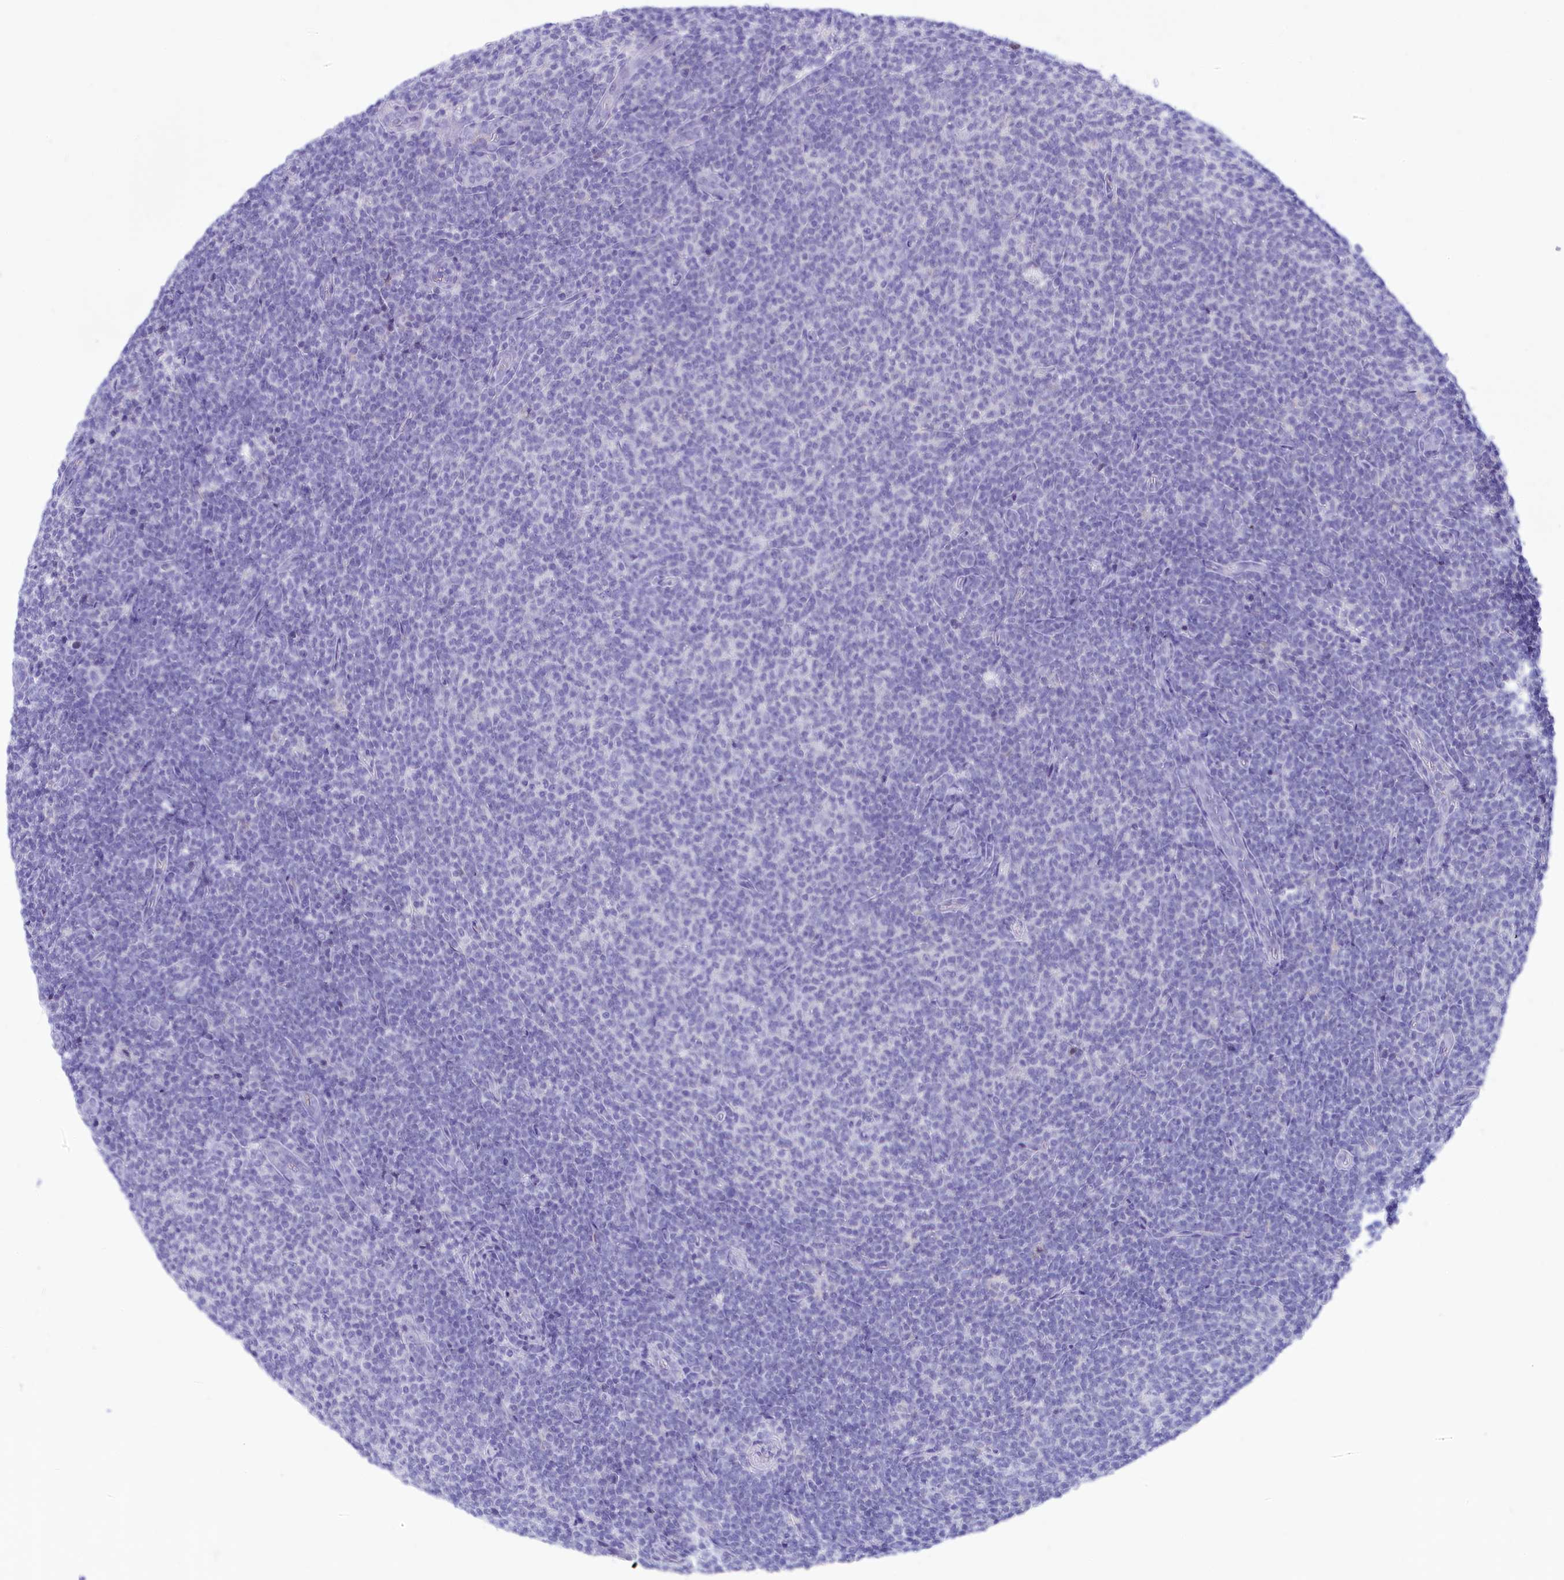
{"staining": {"intensity": "negative", "quantity": "none", "location": "none"}, "tissue": "lymphoma", "cell_type": "Tumor cells", "image_type": "cancer", "snomed": [{"axis": "morphology", "description": "Malignant lymphoma, non-Hodgkin's type, Low grade"}, {"axis": "topography", "description": "Lymph node"}], "caption": "High magnification brightfield microscopy of low-grade malignant lymphoma, non-Hodgkin's type stained with DAB (3,3'-diaminobenzidine) (brown) and counterstained with hematoxylin (blue): tumor cells show no significant positivity.", "gene": "GLYATL1", "patient": {"sex": "male", "age": 66}}